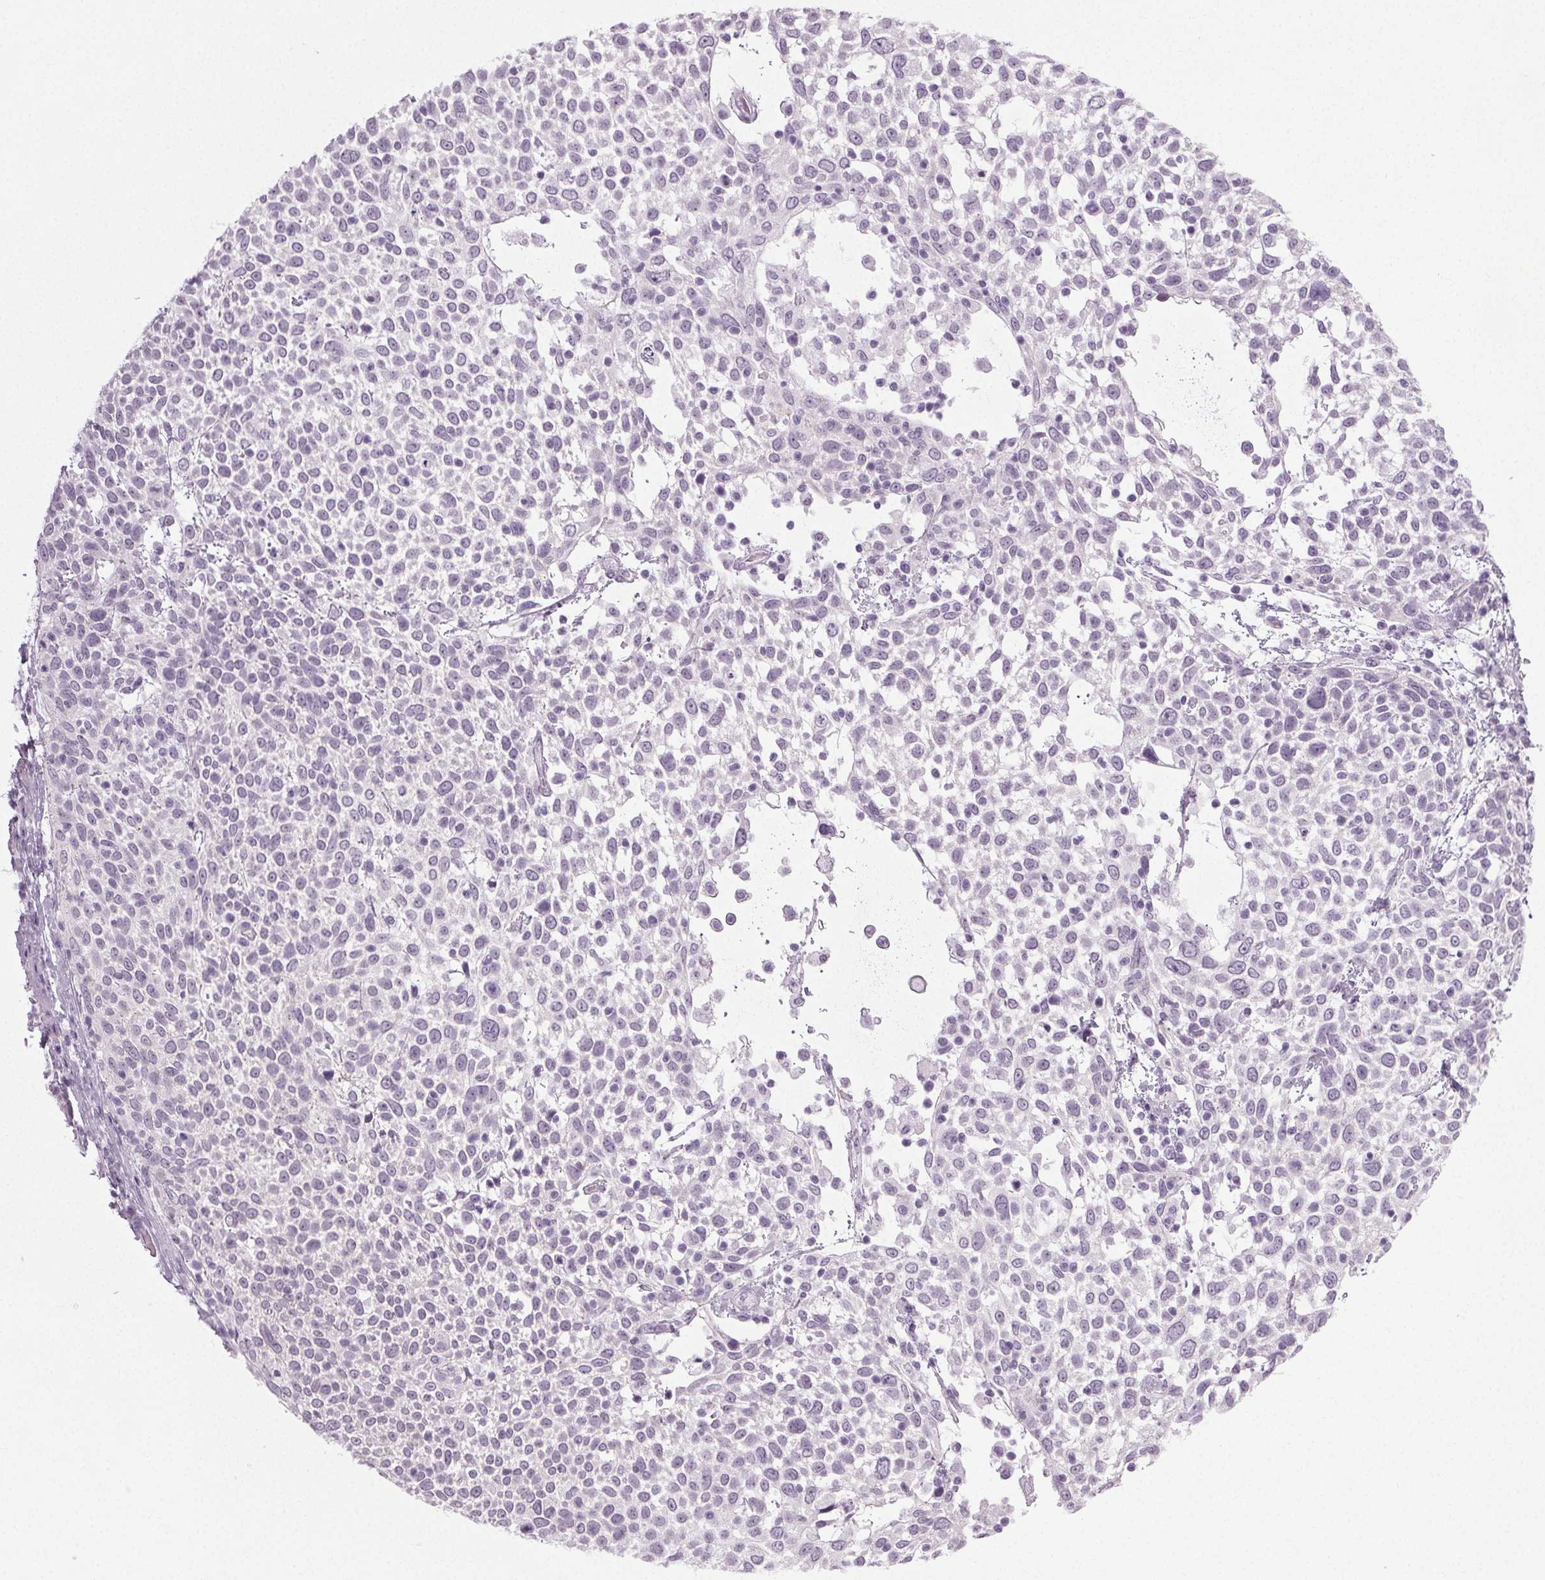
{"staining": {"intensity": "negative", "quantity": "none", "location": "none"}, "tissue": "cervical cancer", "cell_type": "Tumor cells", "image_type": "cancer", "snomed": [{"axis": "morphology", "description": "Squamous cell carcinoma, NOS"}, {"axis": "topography", "description": "Cervix"}], "caption": "IHC micrograph of human cervical cancer stained for a protein (brown), which exhibits no positivity in tumor cells.", "gene": "IGF2BP1", "patient": {"sex": "female", "age": 61}}